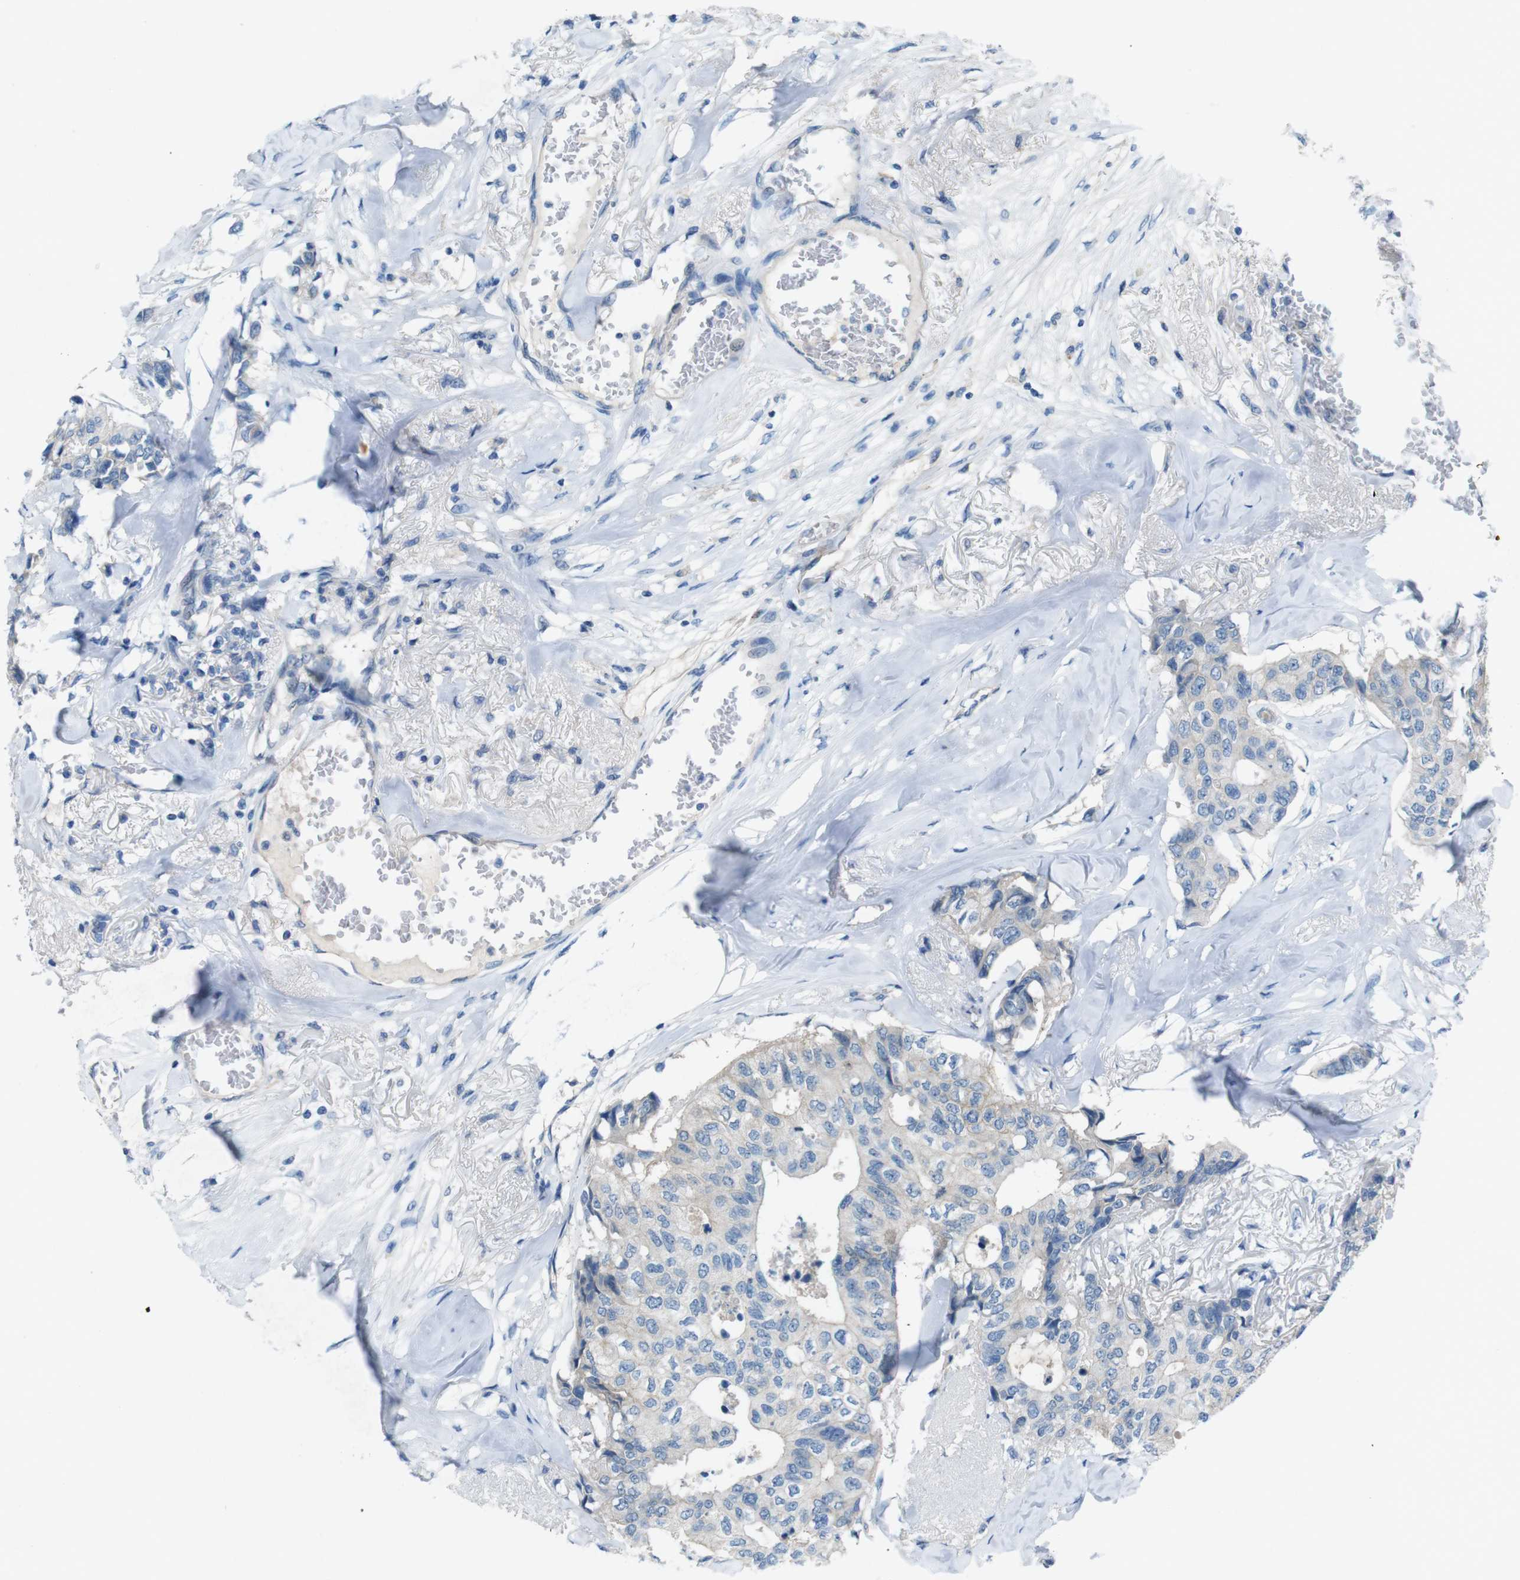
{"staining": {"intensity": "weak", "quantity": "<25%", "location": "cytoplasmic/membranous"}, "tissue": "breast cancer", "cell_type": "Tumor cells", "image_type": "cancer", "snomed": [{"axis": "morphology", "description": "Duct carcinoma"}, {"axis": "topography", "description": "Breast"}], "caption": "Breast cancer (infiltrating ductal carcinoma) was stained to show a protein in brown. There is no significant expression in tumor cells. (DAB (3,3'-diaminobenzidine) IHC with hematoxylin counter stain).", "gene": "PVR", "patient": {"sex": "female", "age": 80}}